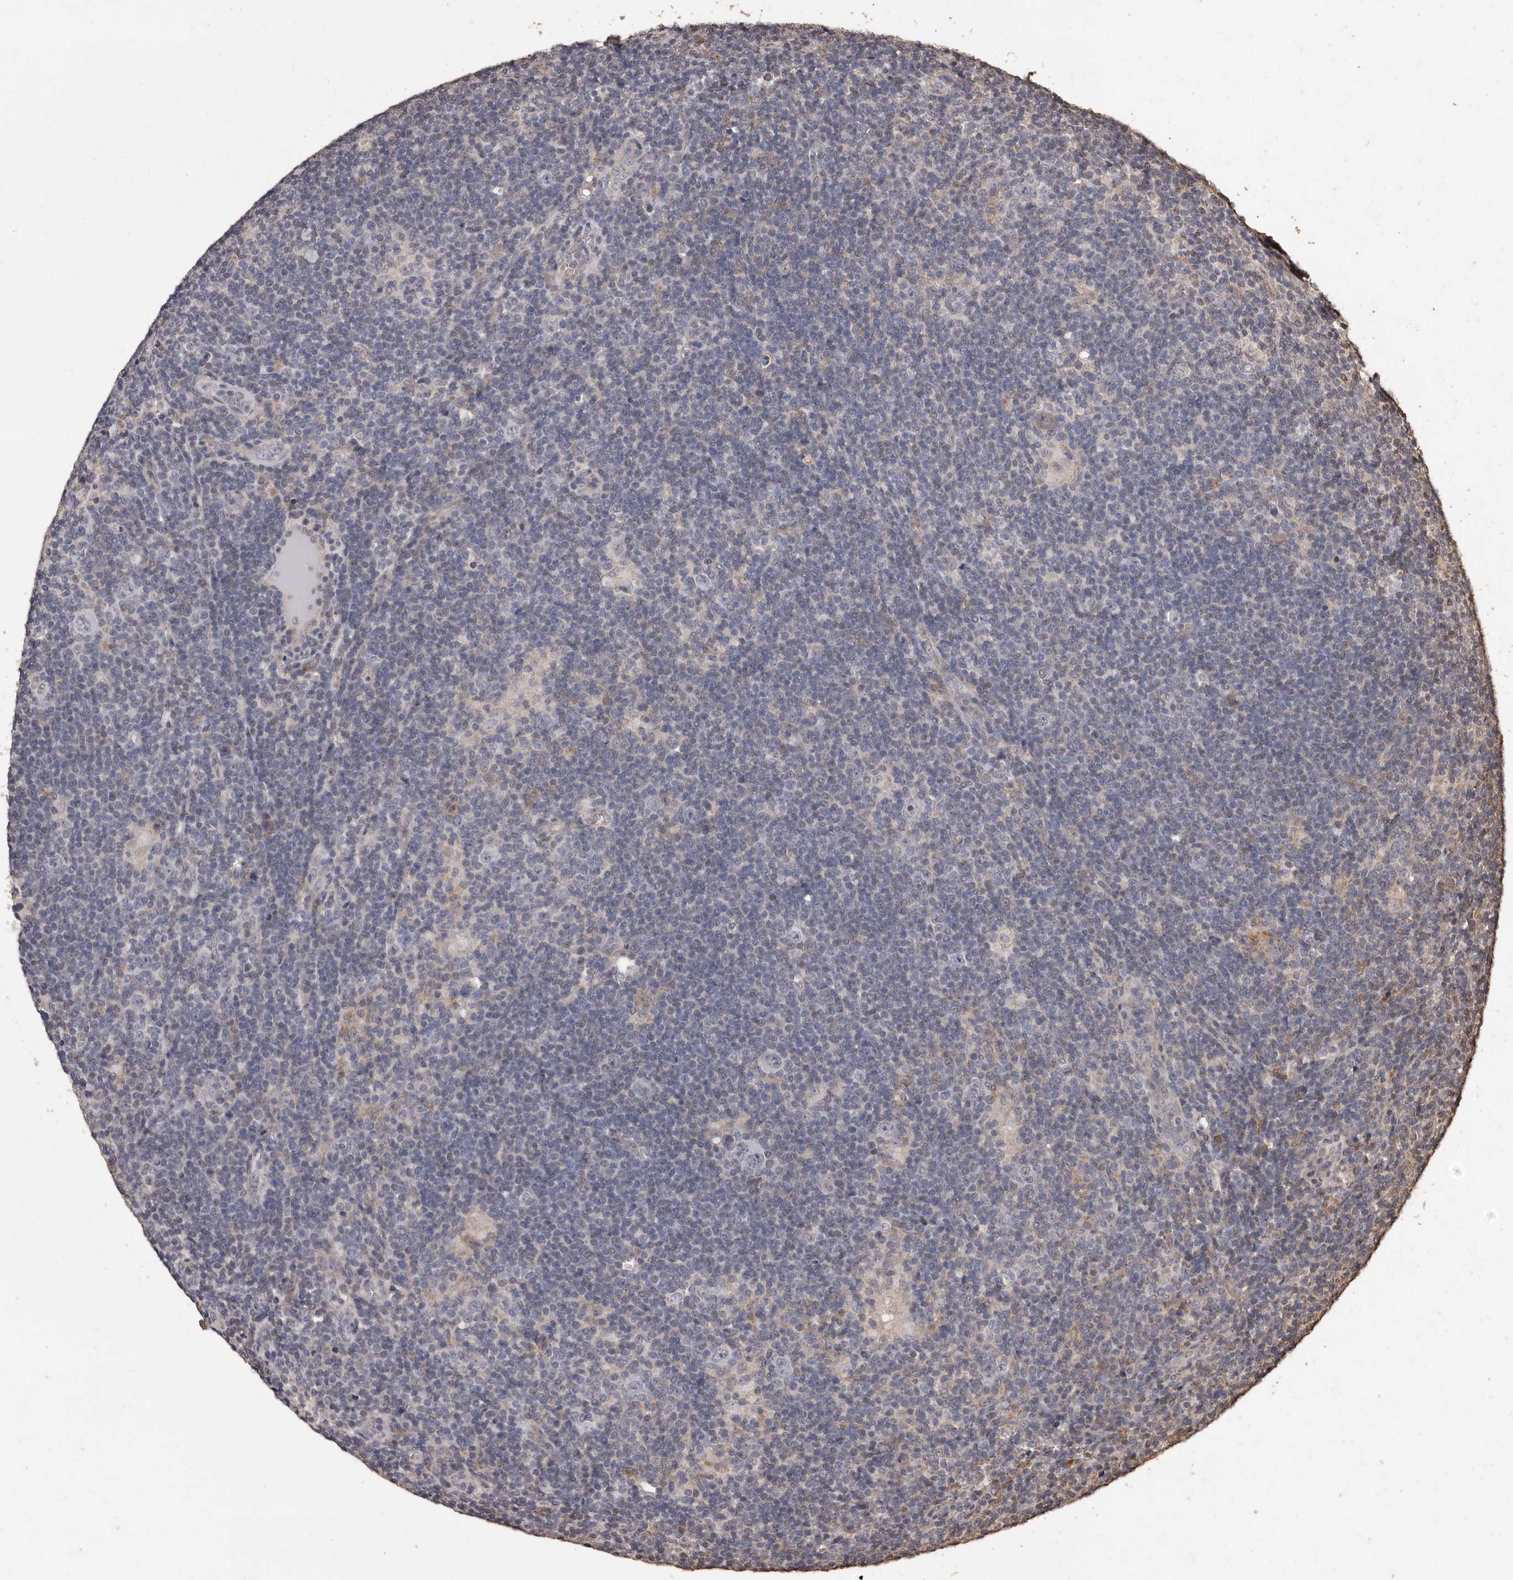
{"staining": {"intensity": "negative", "quantity": "none", "location": "none"}, "tissue": "lymphoma", "cell_type": "Tumor cells", "image_type": "cancer", "snomed": [{"axis": "morphology", "description": "Hodgkin's disease, NOS"}, {"axis": "topography", "description": "Lymph node"}], "caption": "The image exhibits no significant expression in tumor cells of Hodgkin's disease.", "gene": "NAV1", "patient": {"sex": "female", "age": 57}}